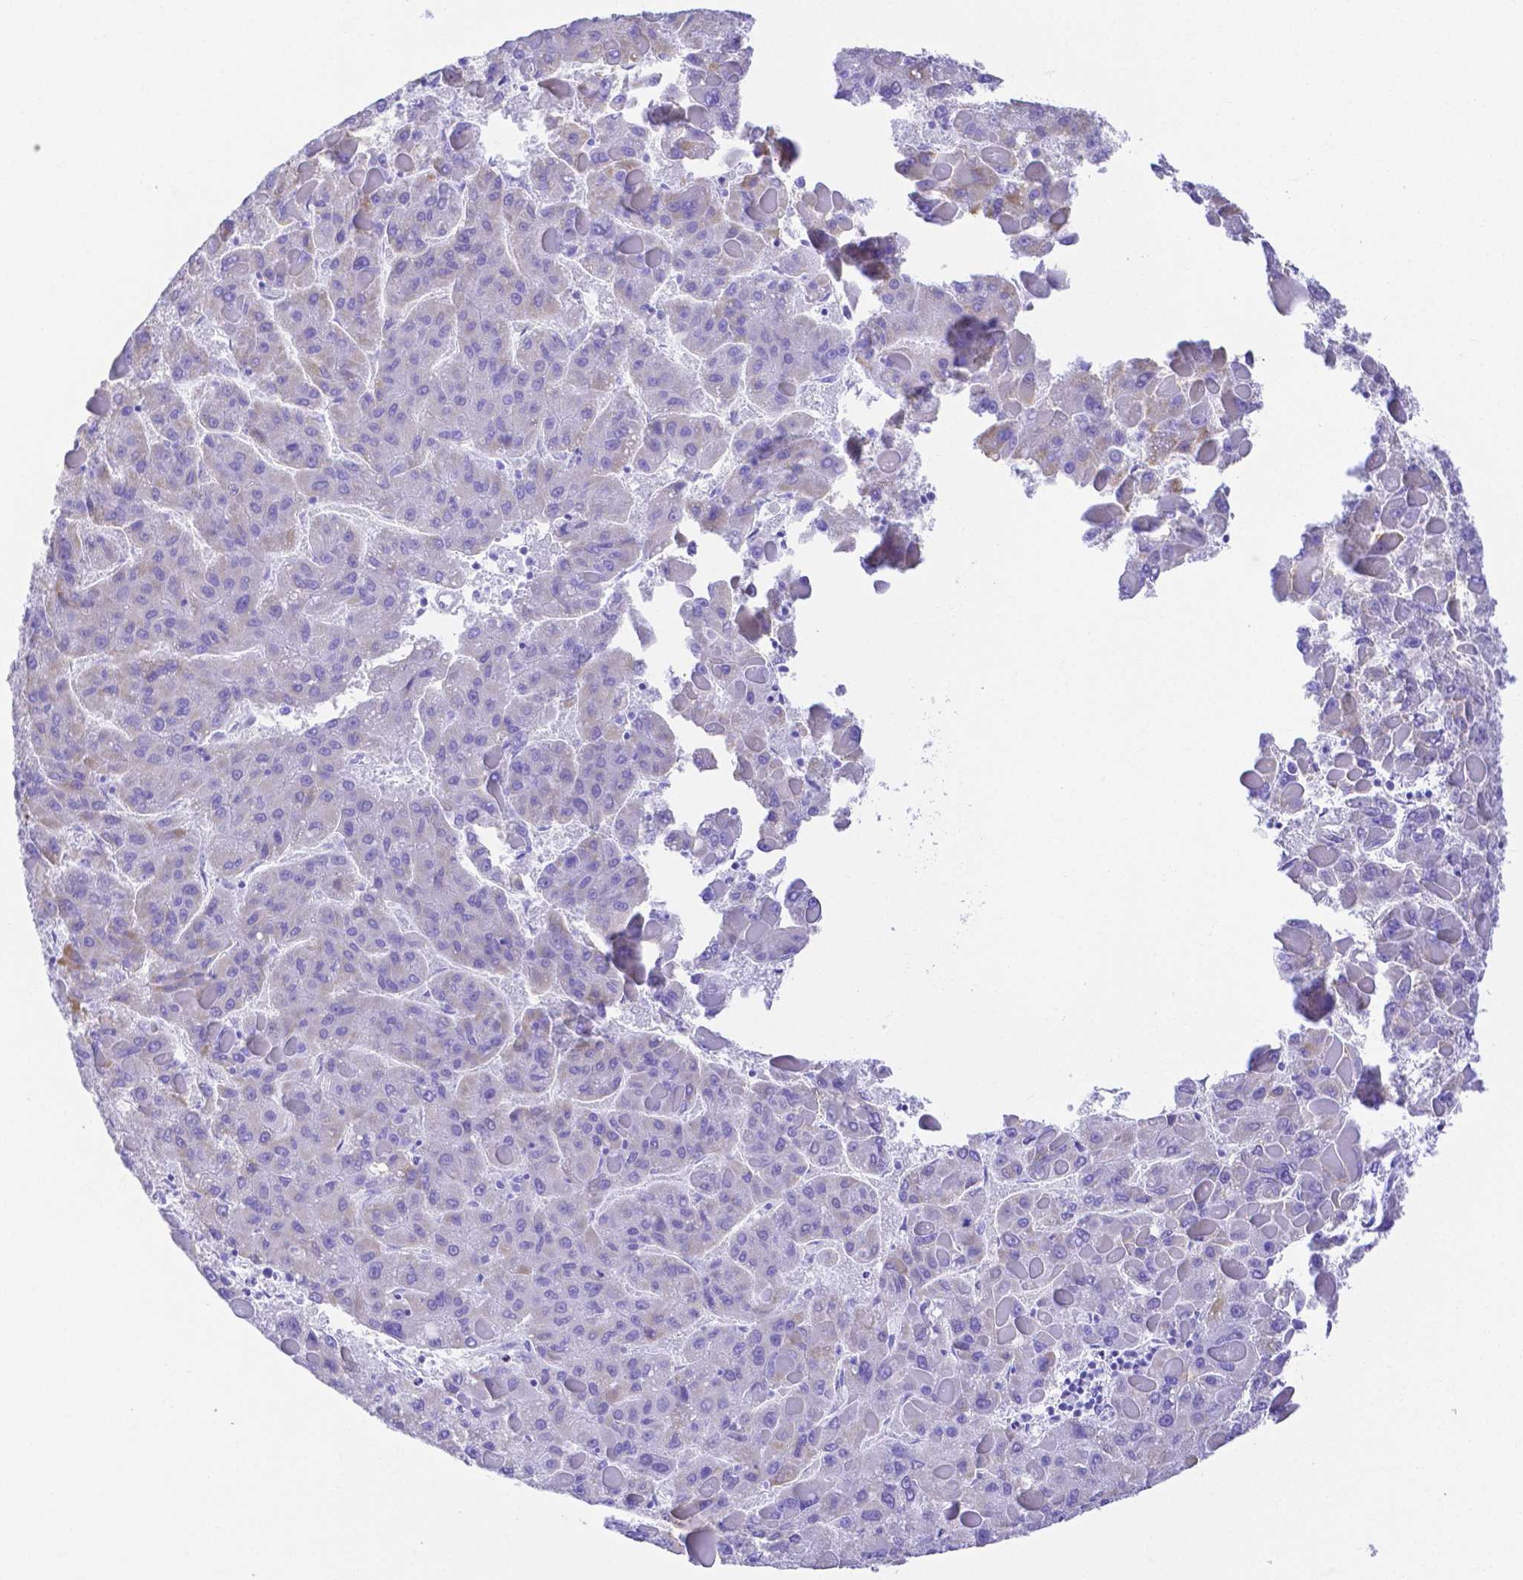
{"staining": {"intensity": "negative", "quantity": "none", "location": "none"}, "tissue": "liver cancer", "cell_type": "Tumor cells", "image_type": "cancer", "snomed": [{"axis": "morphology", "description": "Carcinoma, Hepatocellular, NOS"}, {"axis": "topography", "description": "Liver"}], "caption": "A photomicrograph of human liver cancer (hepatocellular carcinoma) is negative for staining in tumor cells.", "gene": "SMR3A", "patient": {"sex": "female", "age": 82}}